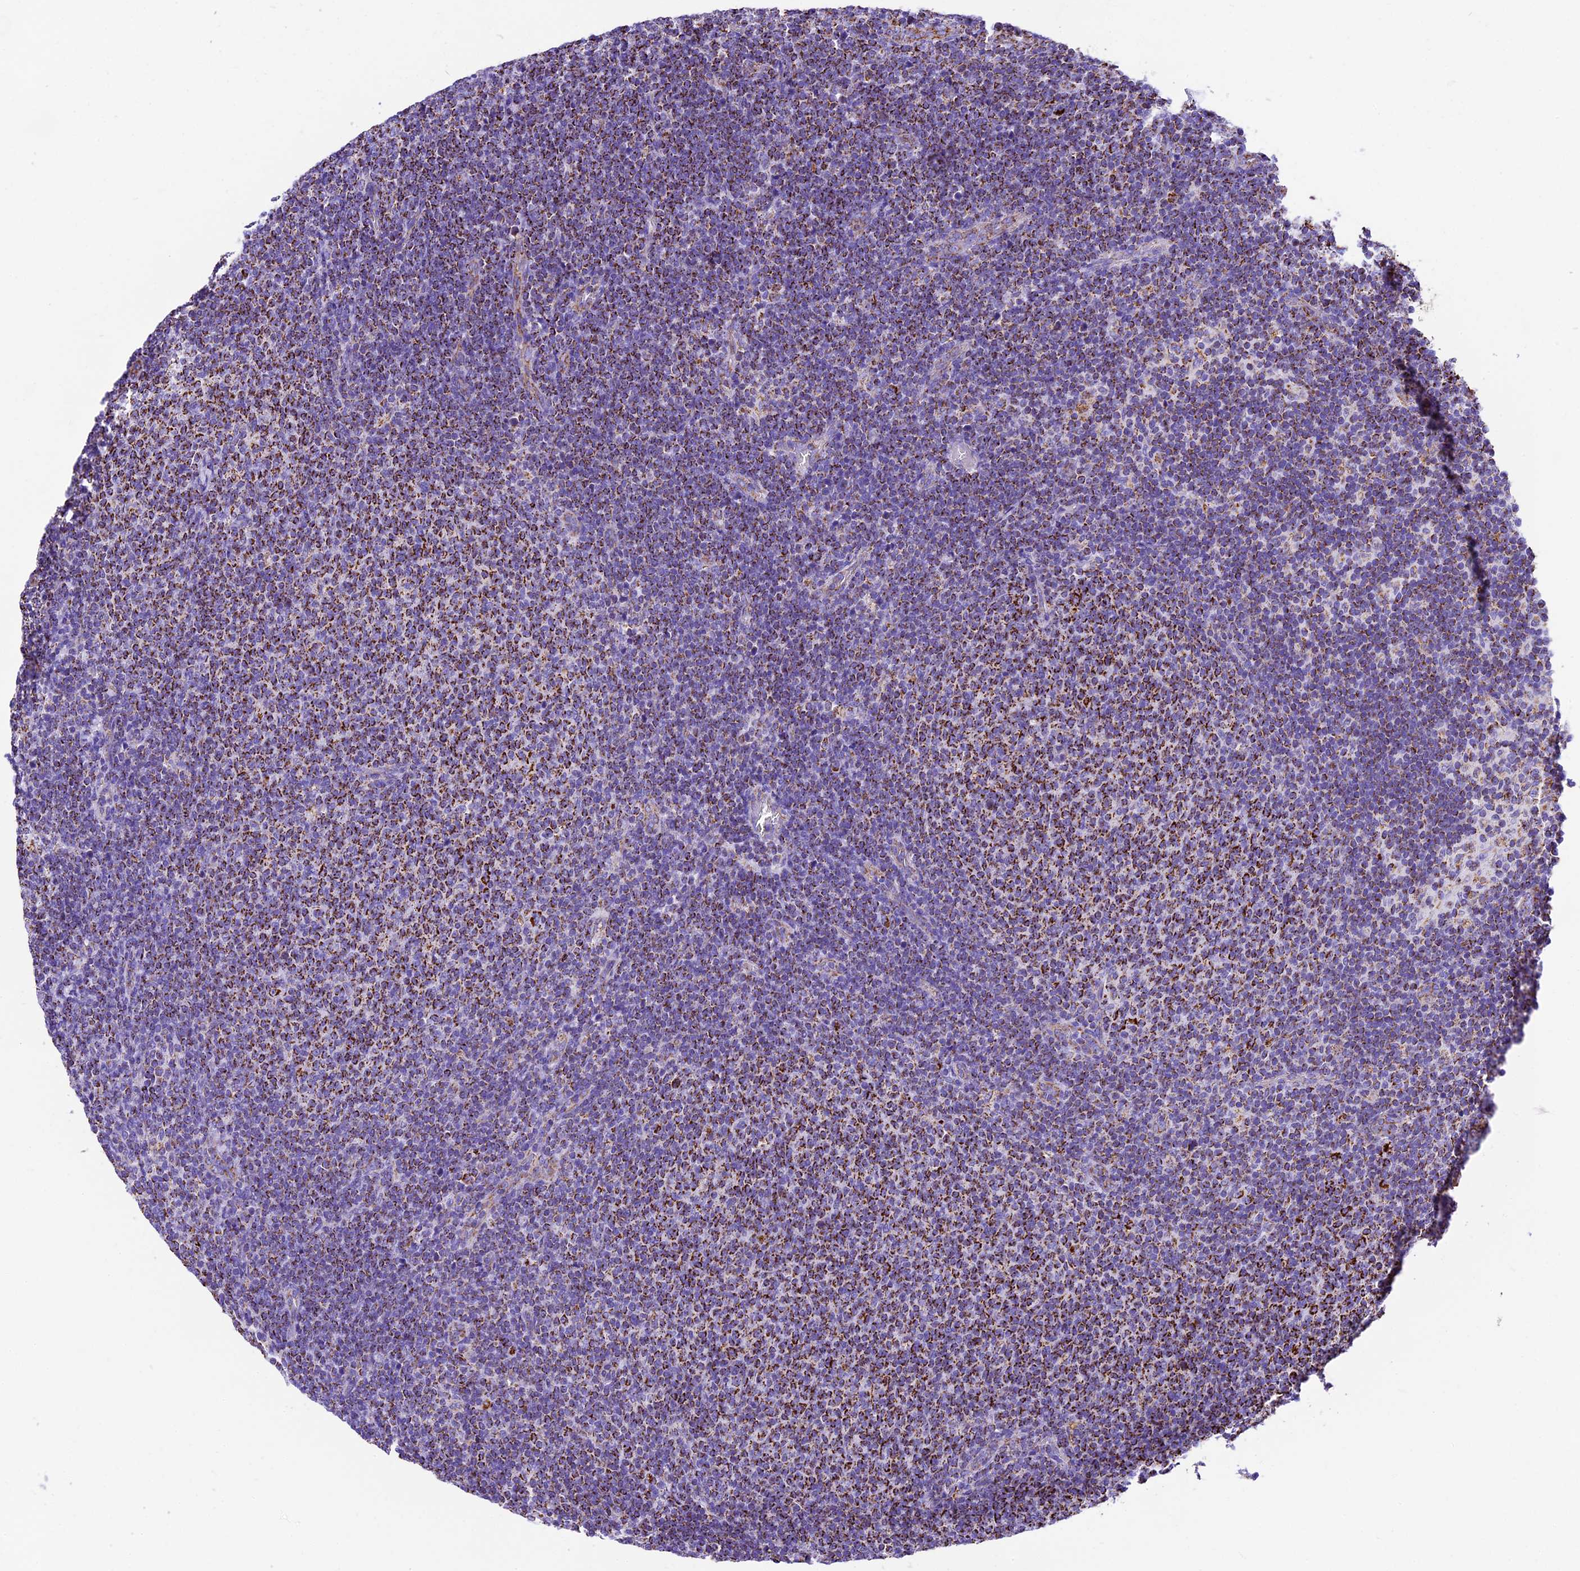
{"staining": {"intensity": "strong", "quantity": "25%-75%", "location": "cytoplasmic/membranous"}, "tissue": "lymphoma", "cell_type": "Tumor cells", "image_type": "cancer", "snomed": [{"axis": "morphology", "description": "Malignant lymphoma, non-Hodgkin's type, Low grade"}, {"axis": "topography", "description": "Lymph node"}], "caption": "Immunohistochemistry image of neoplastic tissue: lymphoma stained using immunohistochemistry exhibits high levels of strong protein expression localized specifically in the cytoplasmic/membranous of tumor cells, appearing as a cytoplasmic/membranous brown color.", "gene": "DCAF5", "patient": {"sex": "male", "age": 66}}